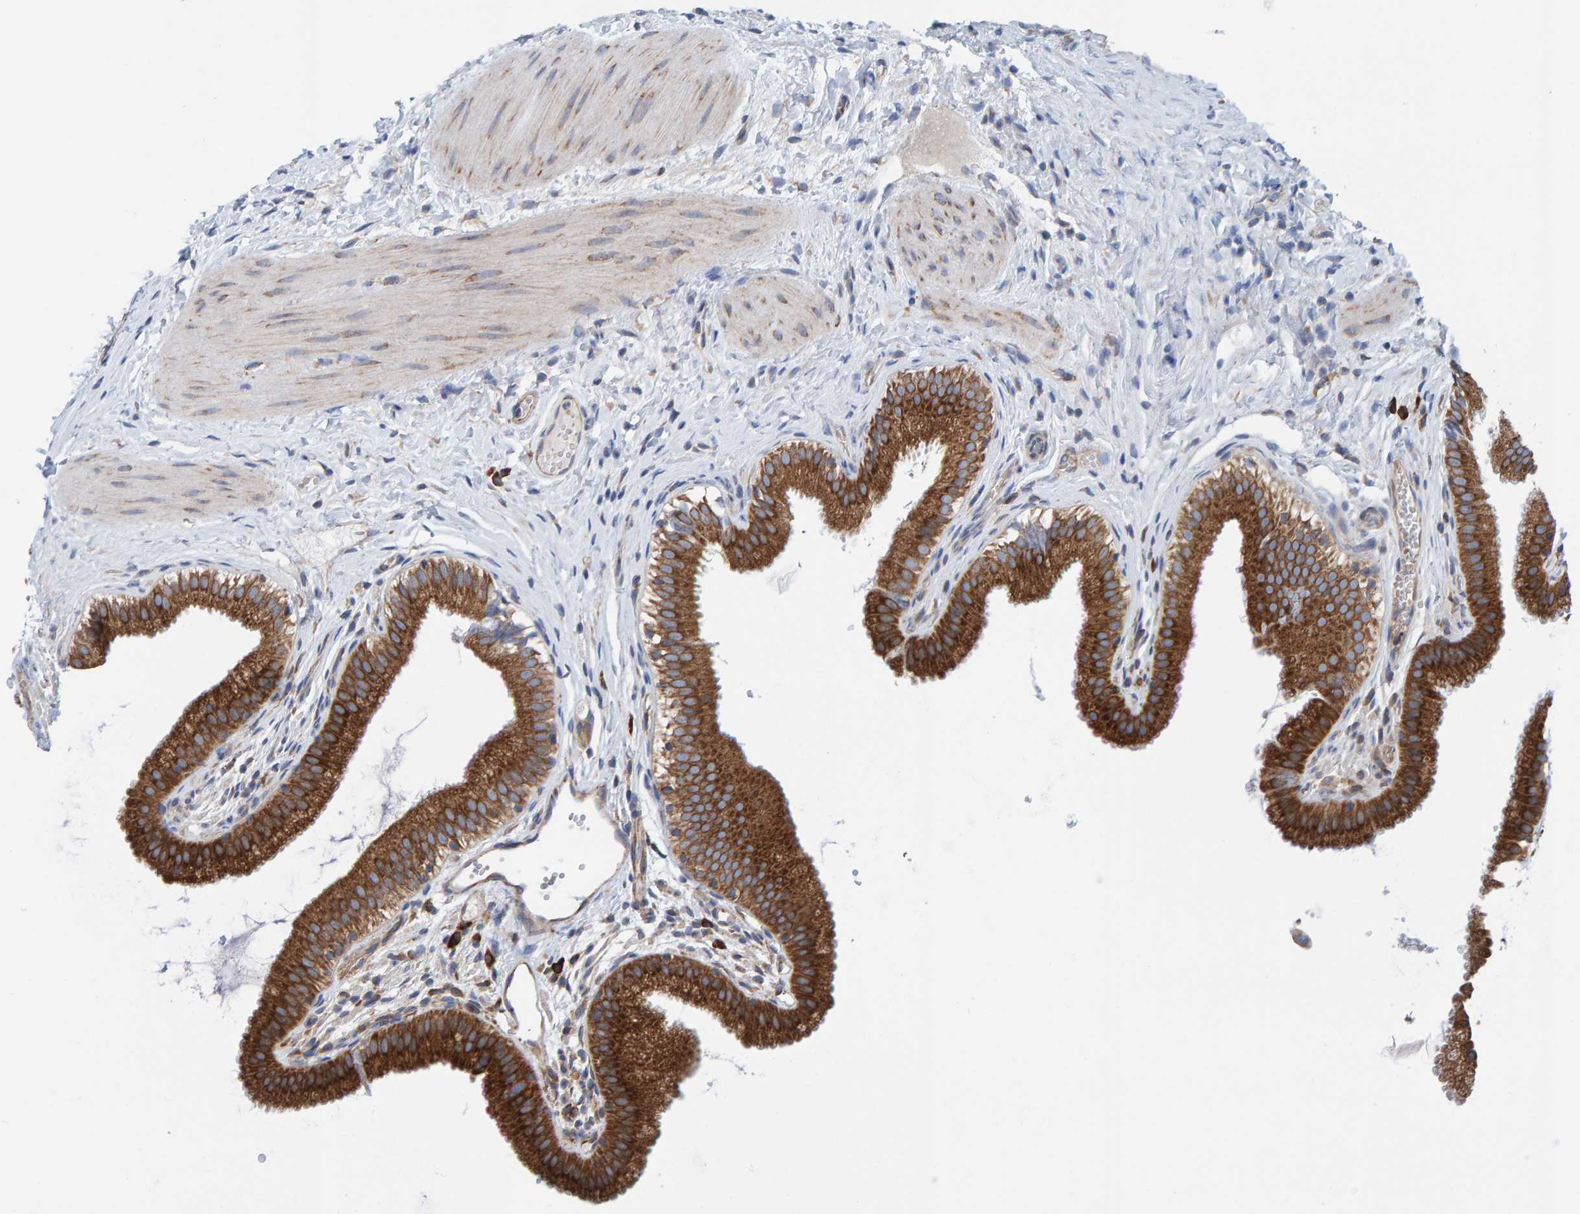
{"staining": {"intensity": "strong", "quantity": ">75%", "location": "cytoplasmic/membranous"}, "tissue": "gallbladder", "cell_type": "Glandular cells", "image_type": "normal", "snomed": [{"axis": "morphology", "description": "Normal tissue, NOS"}, {"axis": "topography", "description": "Gallbladder"}], "caption": "Protein staining of unremarkable gallbladder displays strong cytoplasmic/membranous expression in about >75% of glandular cells.", "gene": "CDK5RAP3", "patient": {"sex": "female", "age": 26}}